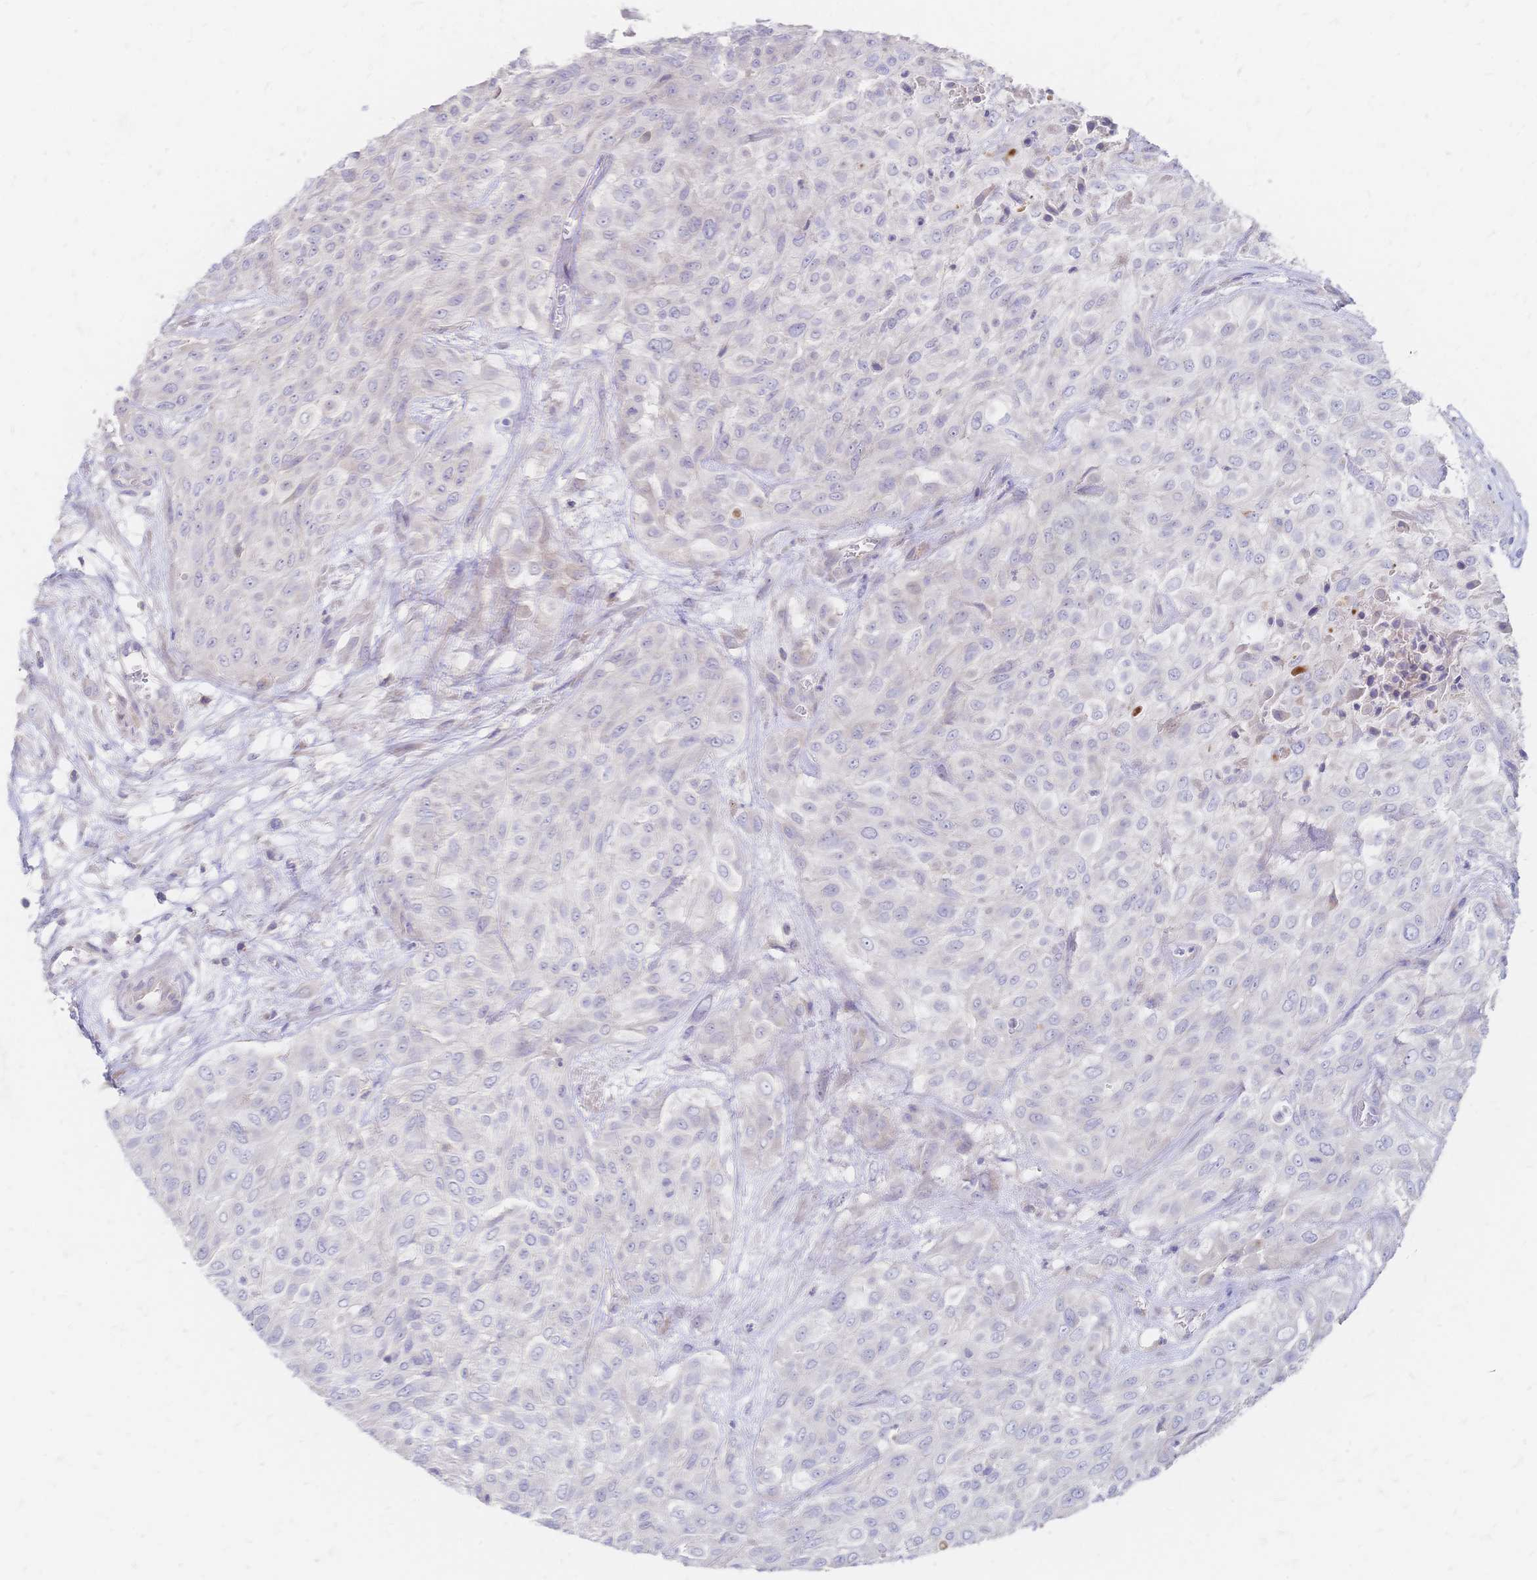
{"staining": {"intensity": "negative", "quantity": "none", "location": "none"}, "tissue": "urothelial cancer", "cell_type": "Tumor cells", "image_type": "cancer", "snomed": [{"axis": "morphology", "description": "Urothelial carcinoma, High grade"}, {"axis": "topography", "description": "Urinary bladder"}], "caption": "IHC image of urothelial cancer stained for a protein (brown), which displays no positivity in tumor cells.", "gene": "VWC2L", "patient": {"sex": "male", "age": 57}}